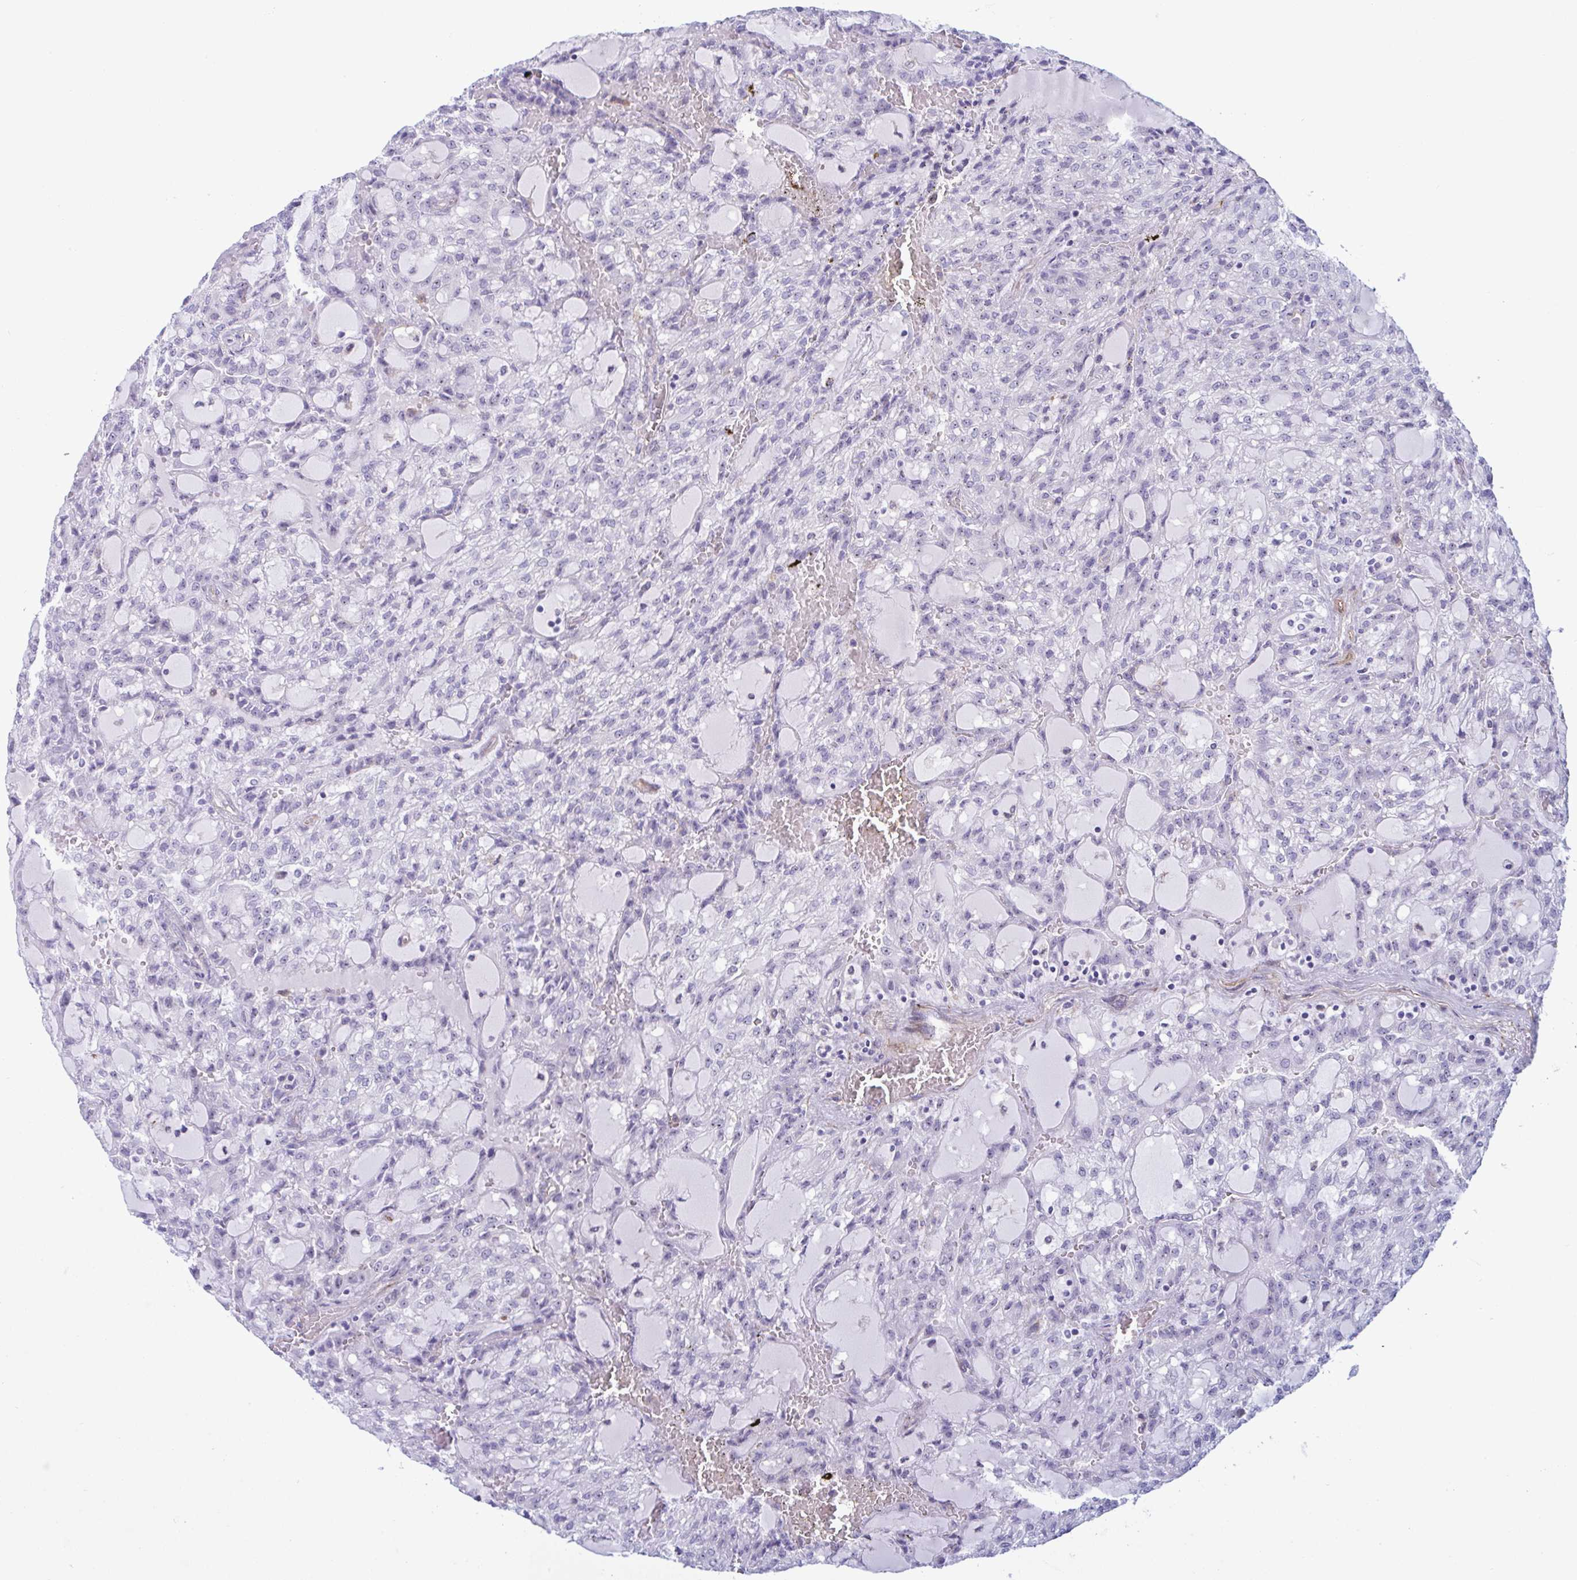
{"staining": {"intensity": "negative", "quantity": "none", "location": "none"}, "tissue": "renal cancer", "cell_type": "Tumor cells", "image_type": "cancer", "snomed": [{"axis": "morphology", "description": "Adenocarcinoma, NOS"}, {"axis": "topography", "description": "Kidney"}], "caption": "Adenocarcinoma (renal) stained for a protein using immunohistochemistry reveals no expression tumor cells.", "gene": "PRRT4", "patient": {"sex": "male", "age": 63}}